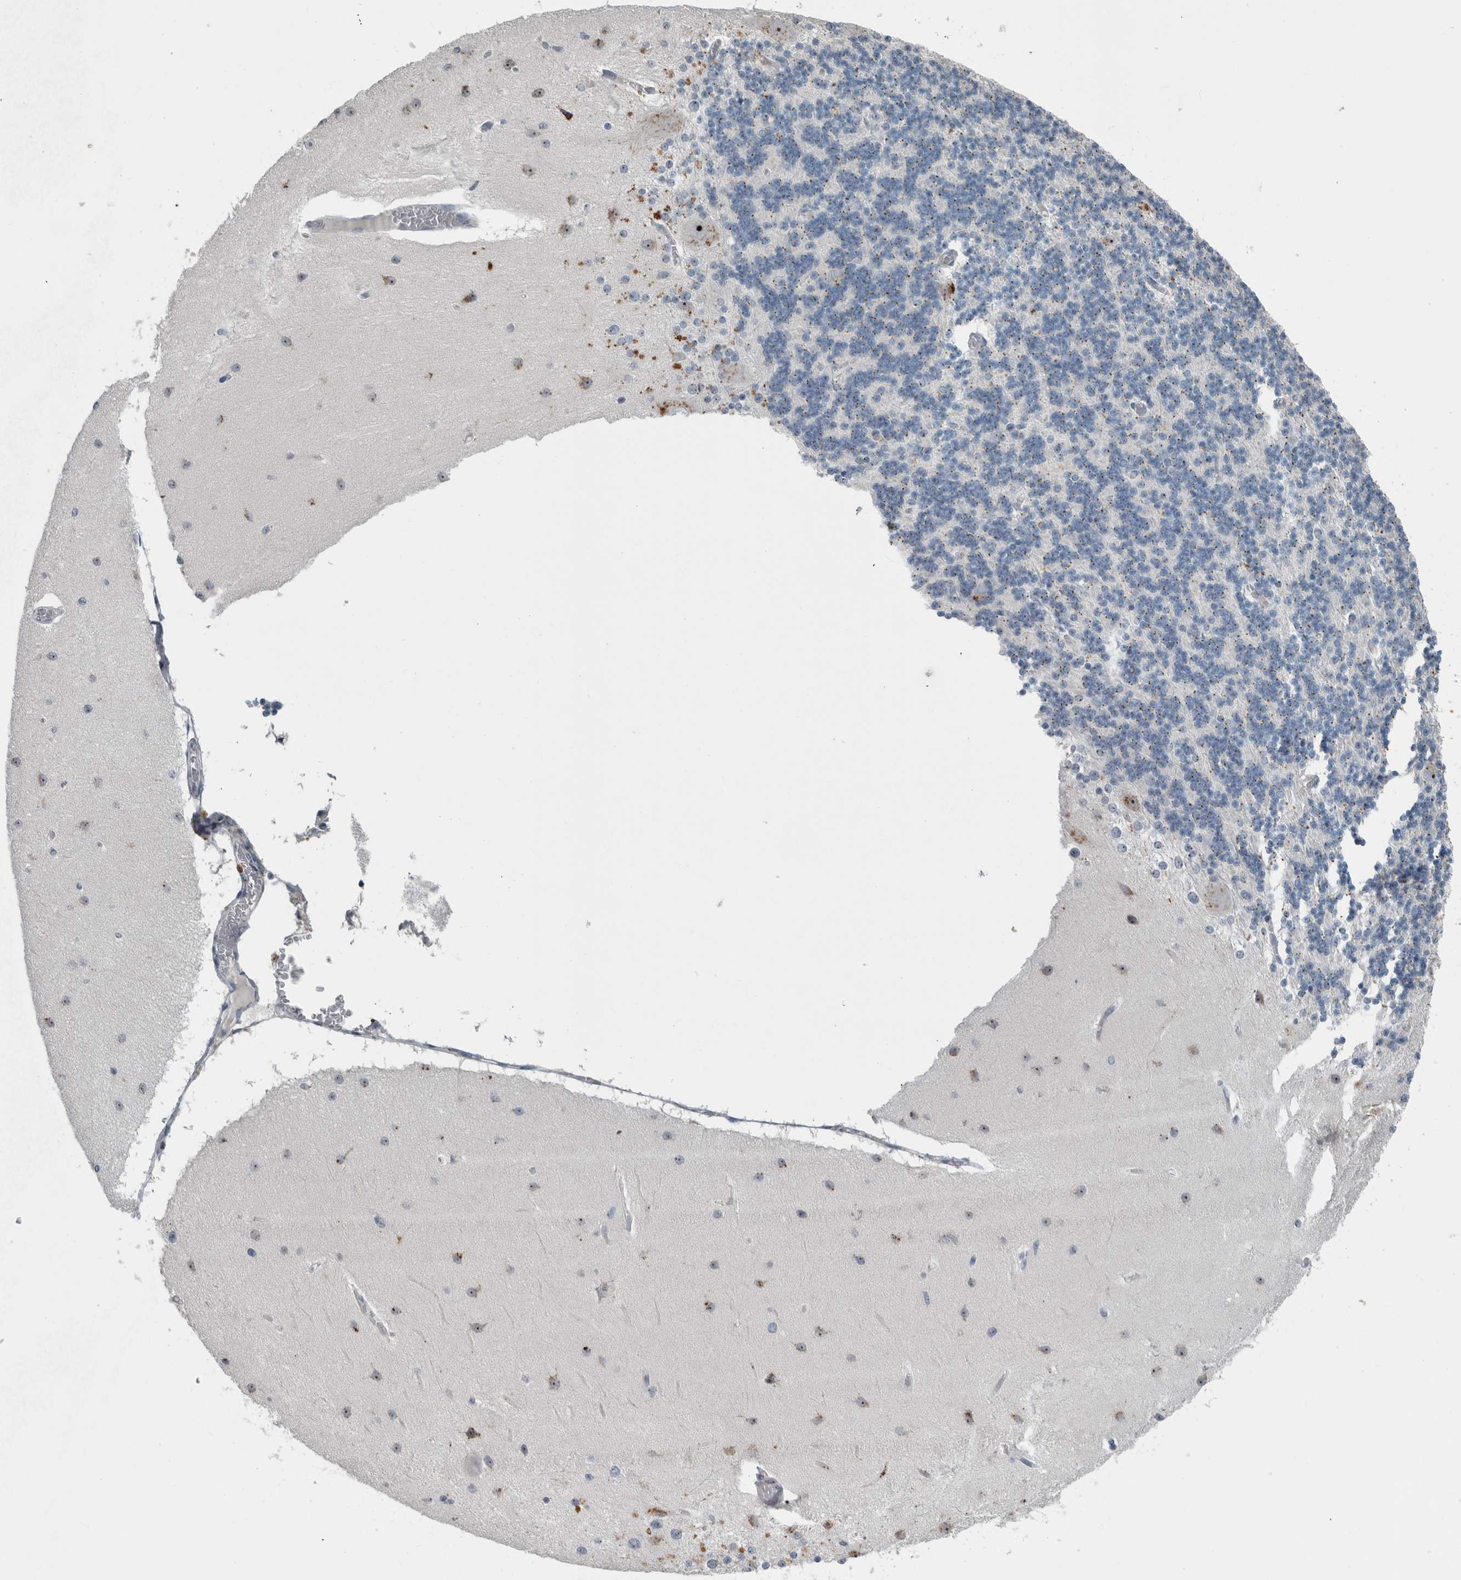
{"staining": {"intensity": "weak", "quantity": "25%-75%", "location": "nuclear"}, "tissue": "cerebellum", "cell_type": "Cells in granular layer", "image_type": "normal", "snomed": [{"axis": "morphology", "description": "Normal tissue, NOS"}, {"axis": "topography", "description": "Cerebellum"}], "caption": "Cerebellum stained with immunohistochemistry displays weak nuclear positivity in about 25%-75% of cells in granular layer.", "gene": "UTP6", "patient": {"sex": "female", "age": 54}}